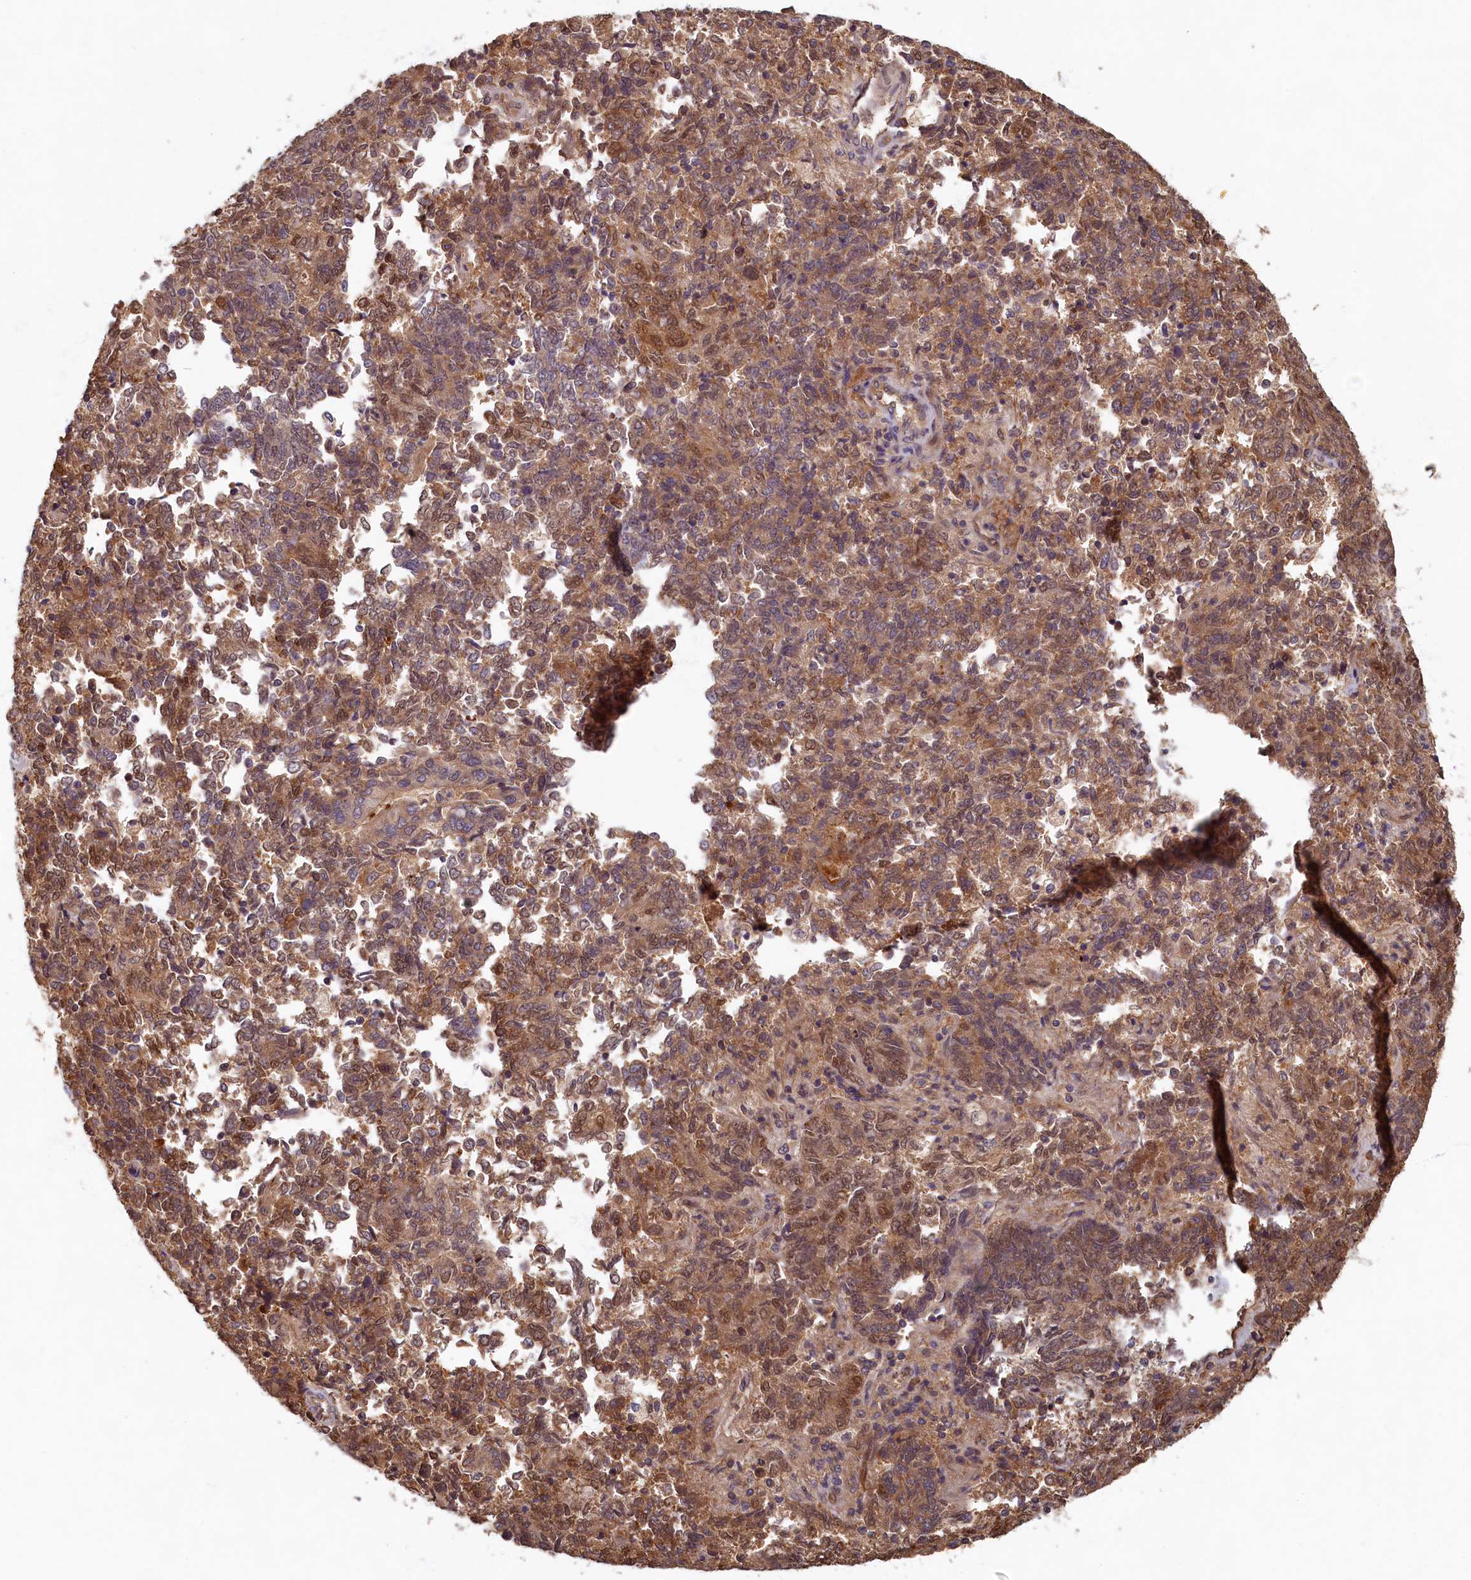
{"staining": {"intensity": "moderate", "quantity": ">75%", "location": "cytoplasmic/membranous,nuclear"}, "tissue": "endometrial cancer", "cell_type": "Tumor cells", "image_type": "cancer", "snomed": [{"axis": "morphology", "description": "Adenocarcinoma, NOS"}, {"axis": "topography", "description": "Endometrium"}], "caption": "Human endometrial cancer stained with a protein marker exhibits moderate staining in tumor cells.", "gene": "LCMT2", "patient": {"sex": "female", "age": 80}}